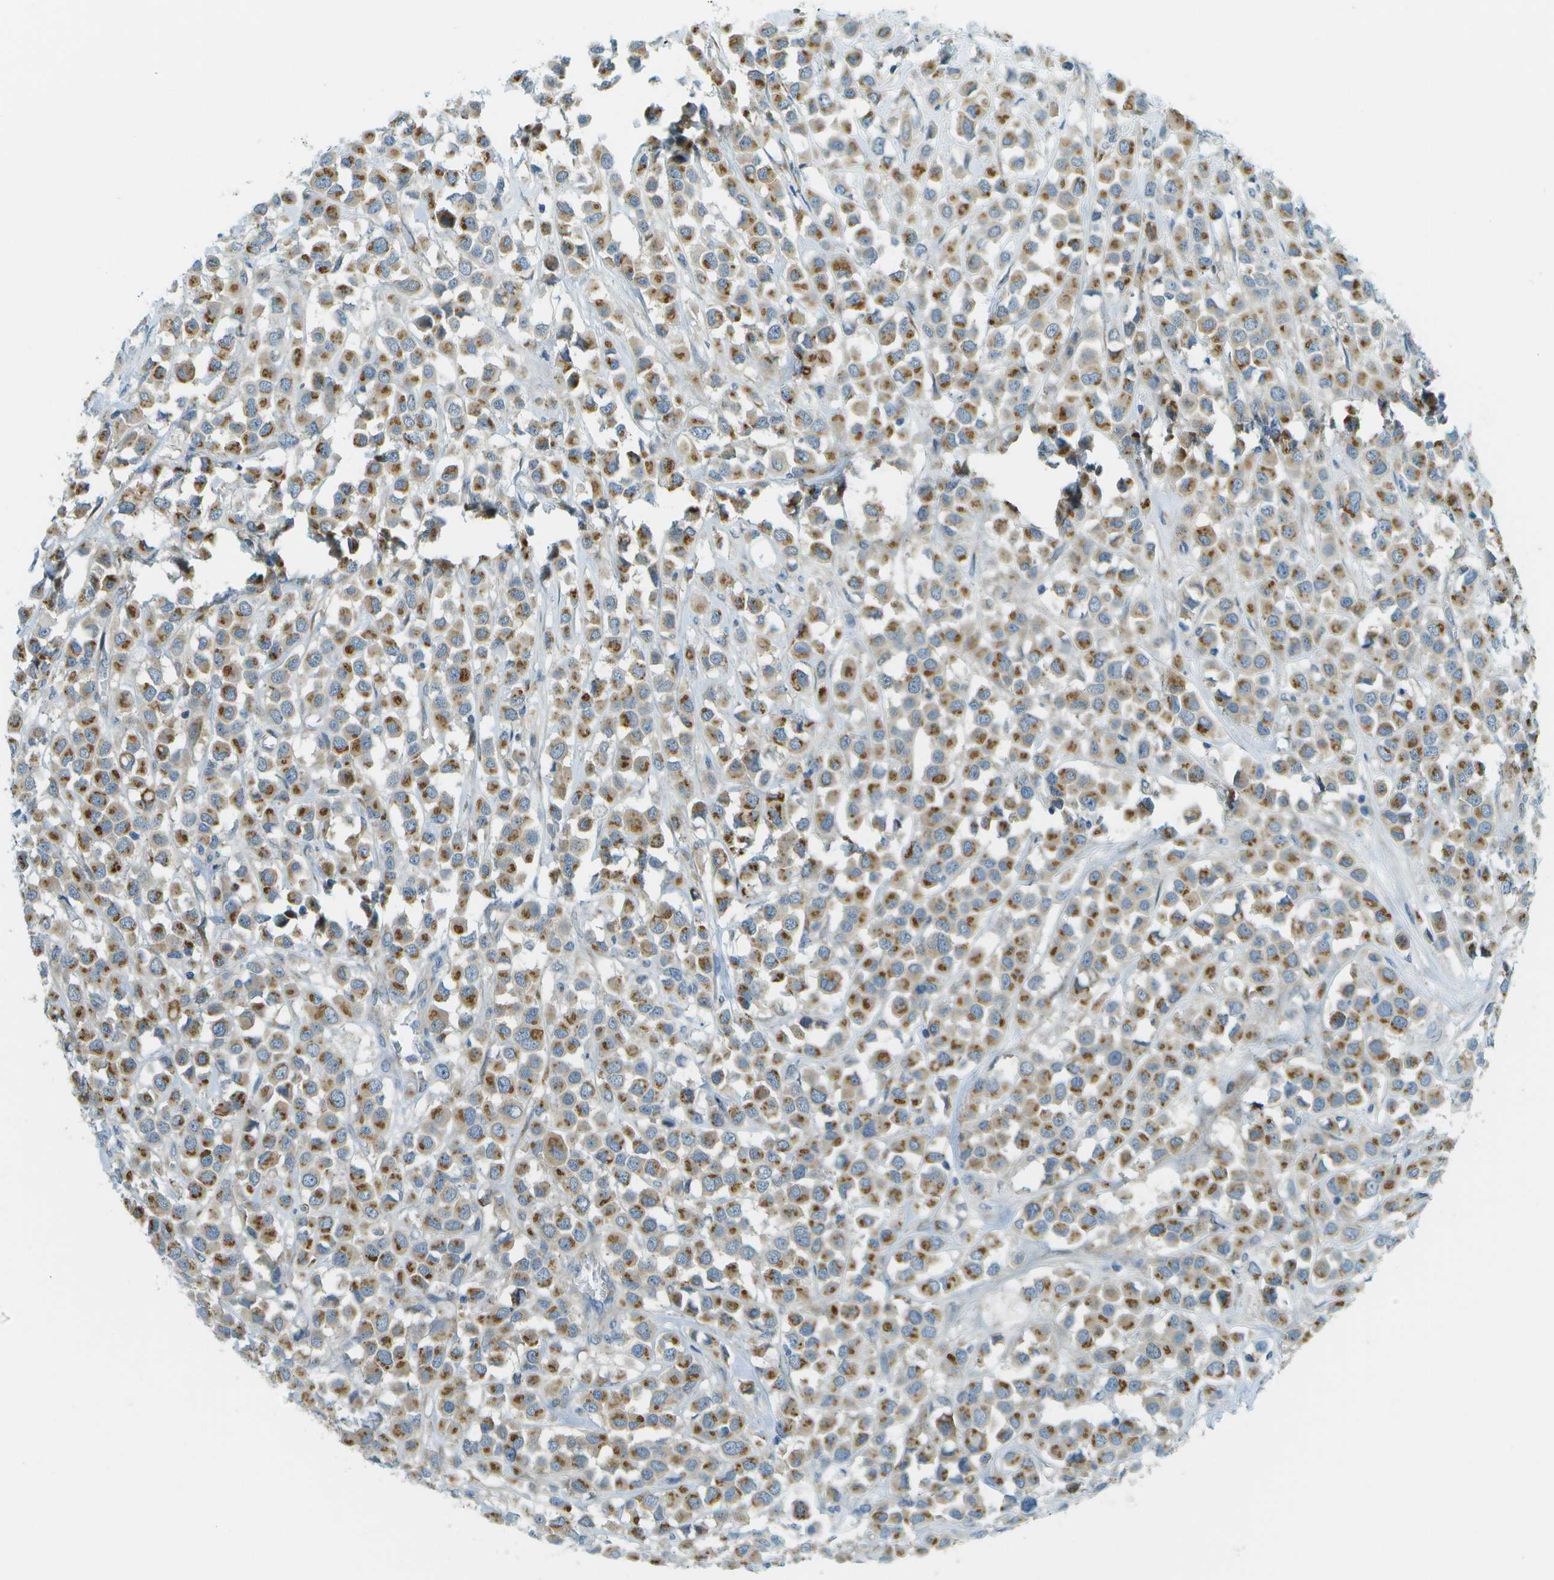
{"staining": {"intensity": "moderate", "quantity": ">75%", "location": "cytoplasmic/membranous"}, "tissue": "breast cancer", "cell_type": "Tumor cells", "image_type": "cancer", "snomed": [{"axis": "morphology", "description": "Duct carcinoma"}, {"axis": "topography", "description": "Breast"}], "caption": "A medium amount of moderate cytoplasmic/membranous expression is seen in approximately >75% of tumor cells in breast cancer tissue. The staining was performed using DAB (3,3'-diaminobenzidine) to visualize the protein expression in brown, while the nuclei were stained in blue with hematoxylin (Magnification: 20x).", "gene": "ACBD3", "patient": {"sex": "female", "age": 61}}